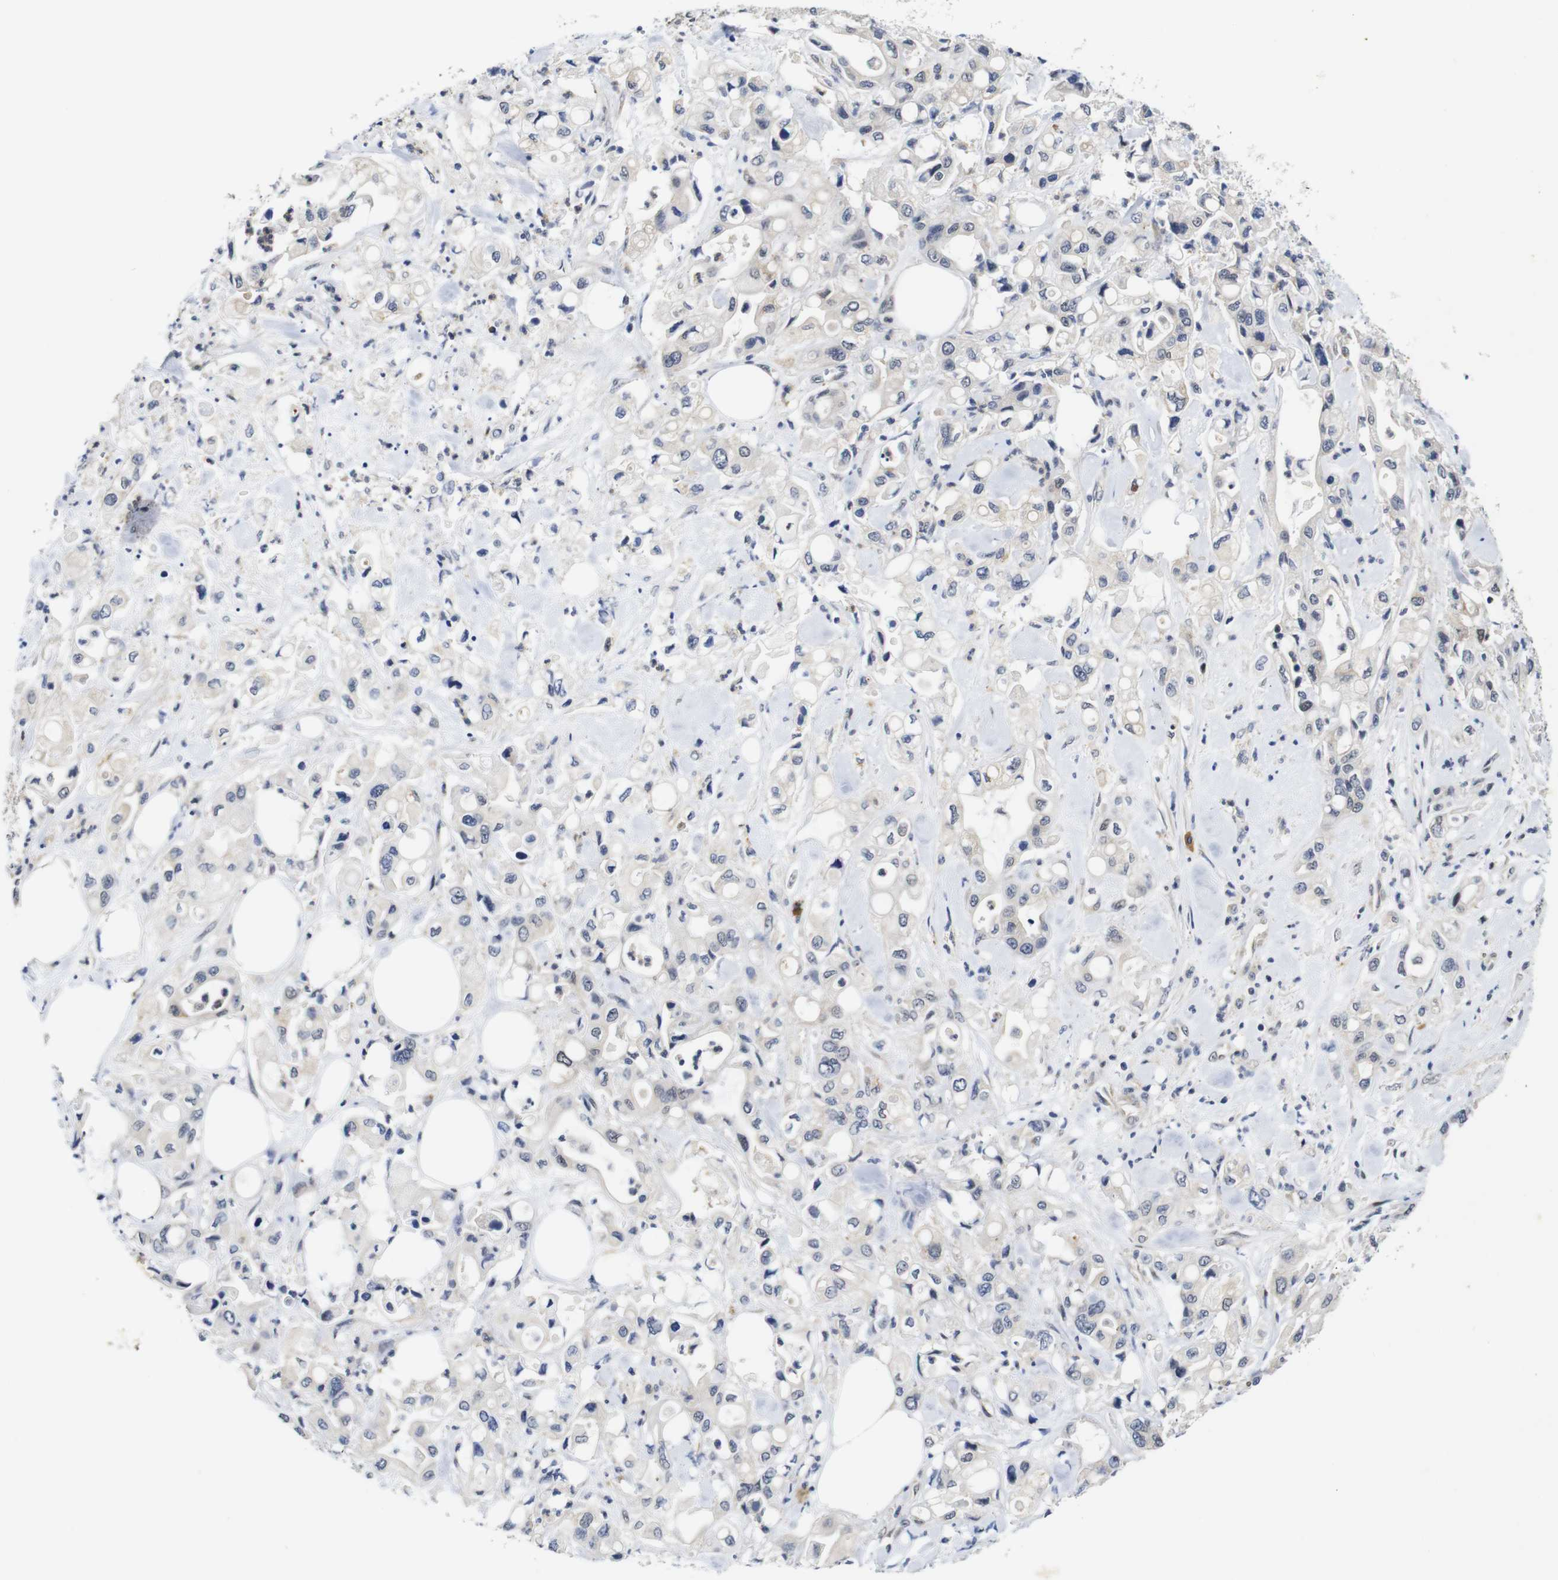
{"staining": {"intensity": "negative", "quantity": "none", "location": "none"}, "tissue": "pancreatic cancer", "cell_type": "Tumor cells", "image_type": "cancer", "snomed": [{"axis": "morphology", "description": "Adenocarcinoma, NOS"}, {"axis": "topography", "description": "Pancreas"}], "caption": "Immunohistochemical staining of adenocarcinoma (pancreatic) reveals no significant staining in tumor cells.", "gene": "FURIN", "patient": {"sex": "male", "age": 70}}